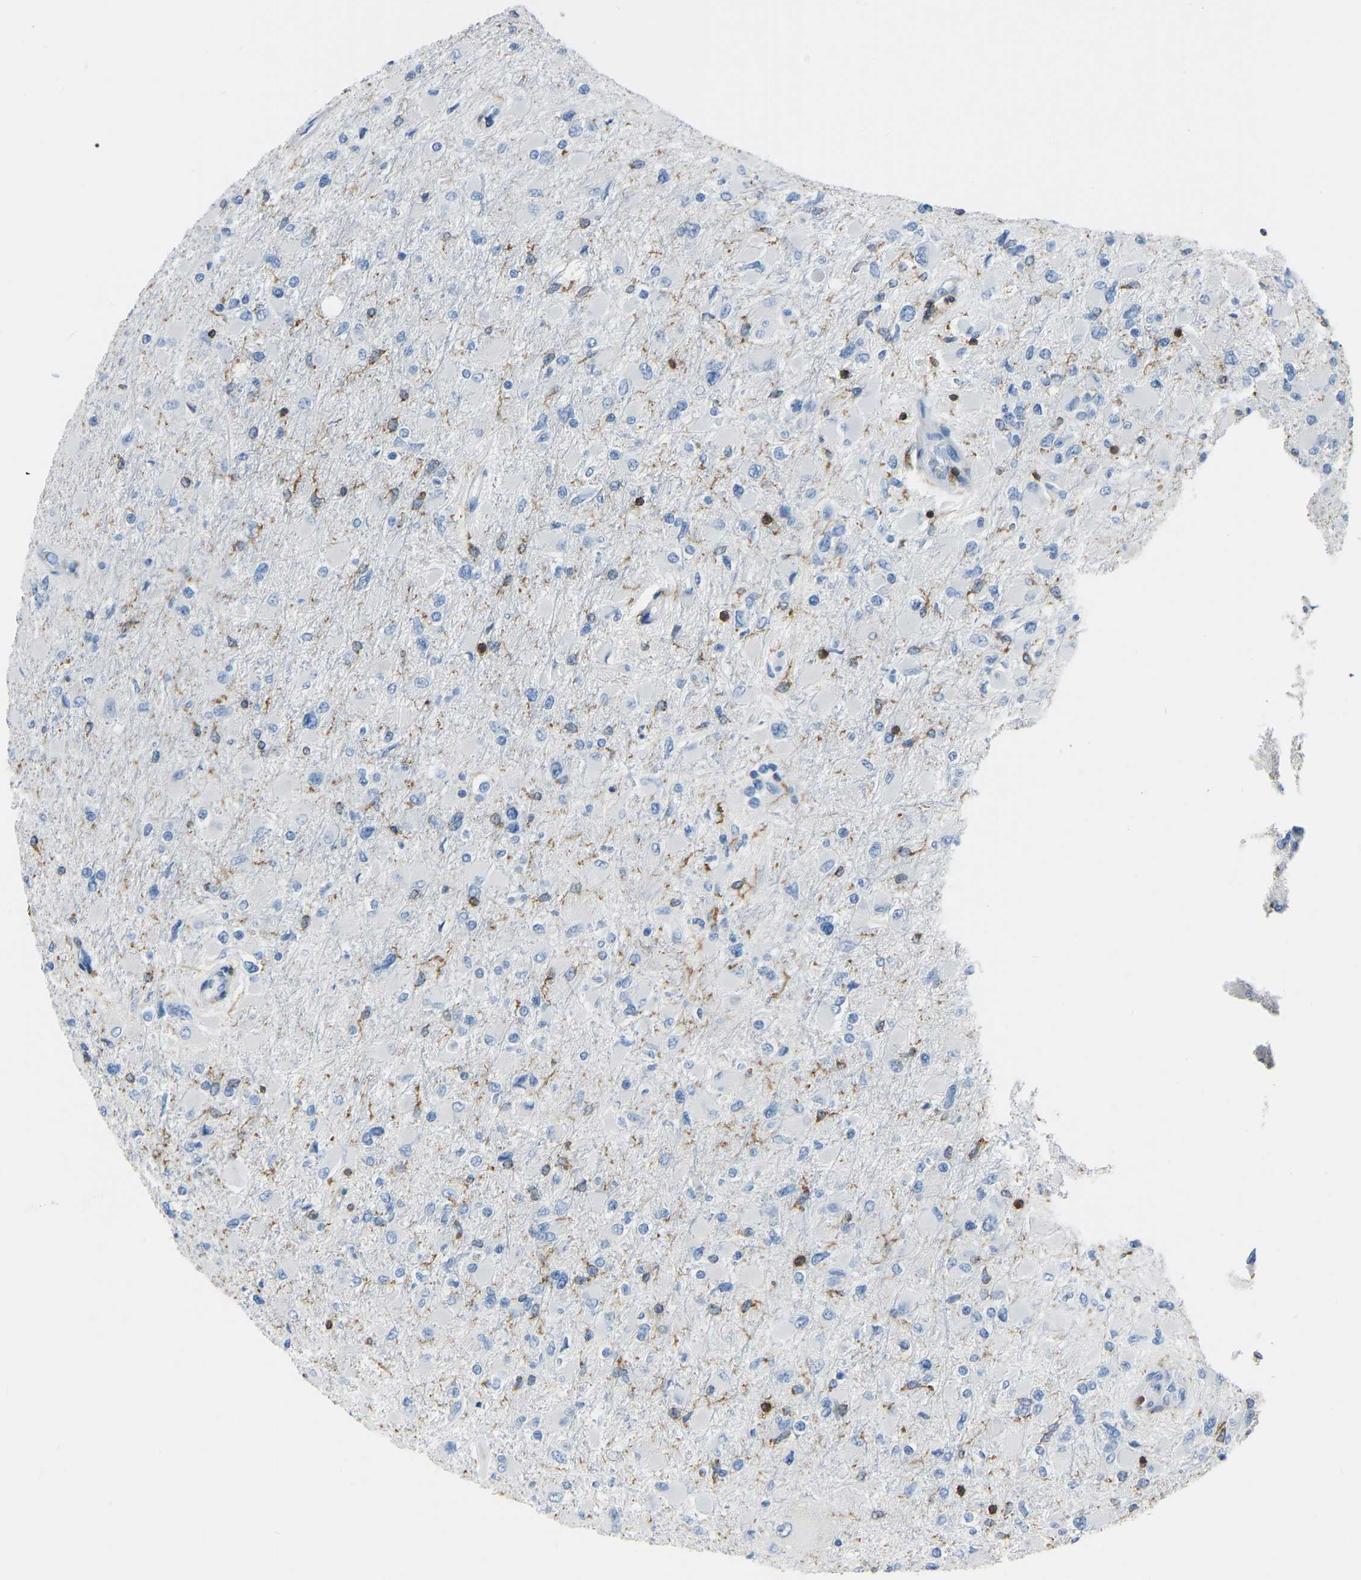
{"staining": {"intensity": "negative", "quantity": "none", "location": "none"}, "tissue": "glioma", "cell_type": "Tumor cells", "image_type": "cancer", "snomed": [{"axis": "morphology", "description": "Glioma, malignant, High grade"}, {"axis": "topography", "description": "Cerebral cortex"}], "caption": "Immunohistochemistry of malignant glioma (high-grade) reveals no positivity in tumor cells.", "gene": "ARHGAP45", "patient": {"sex": "female", "age": 36}}